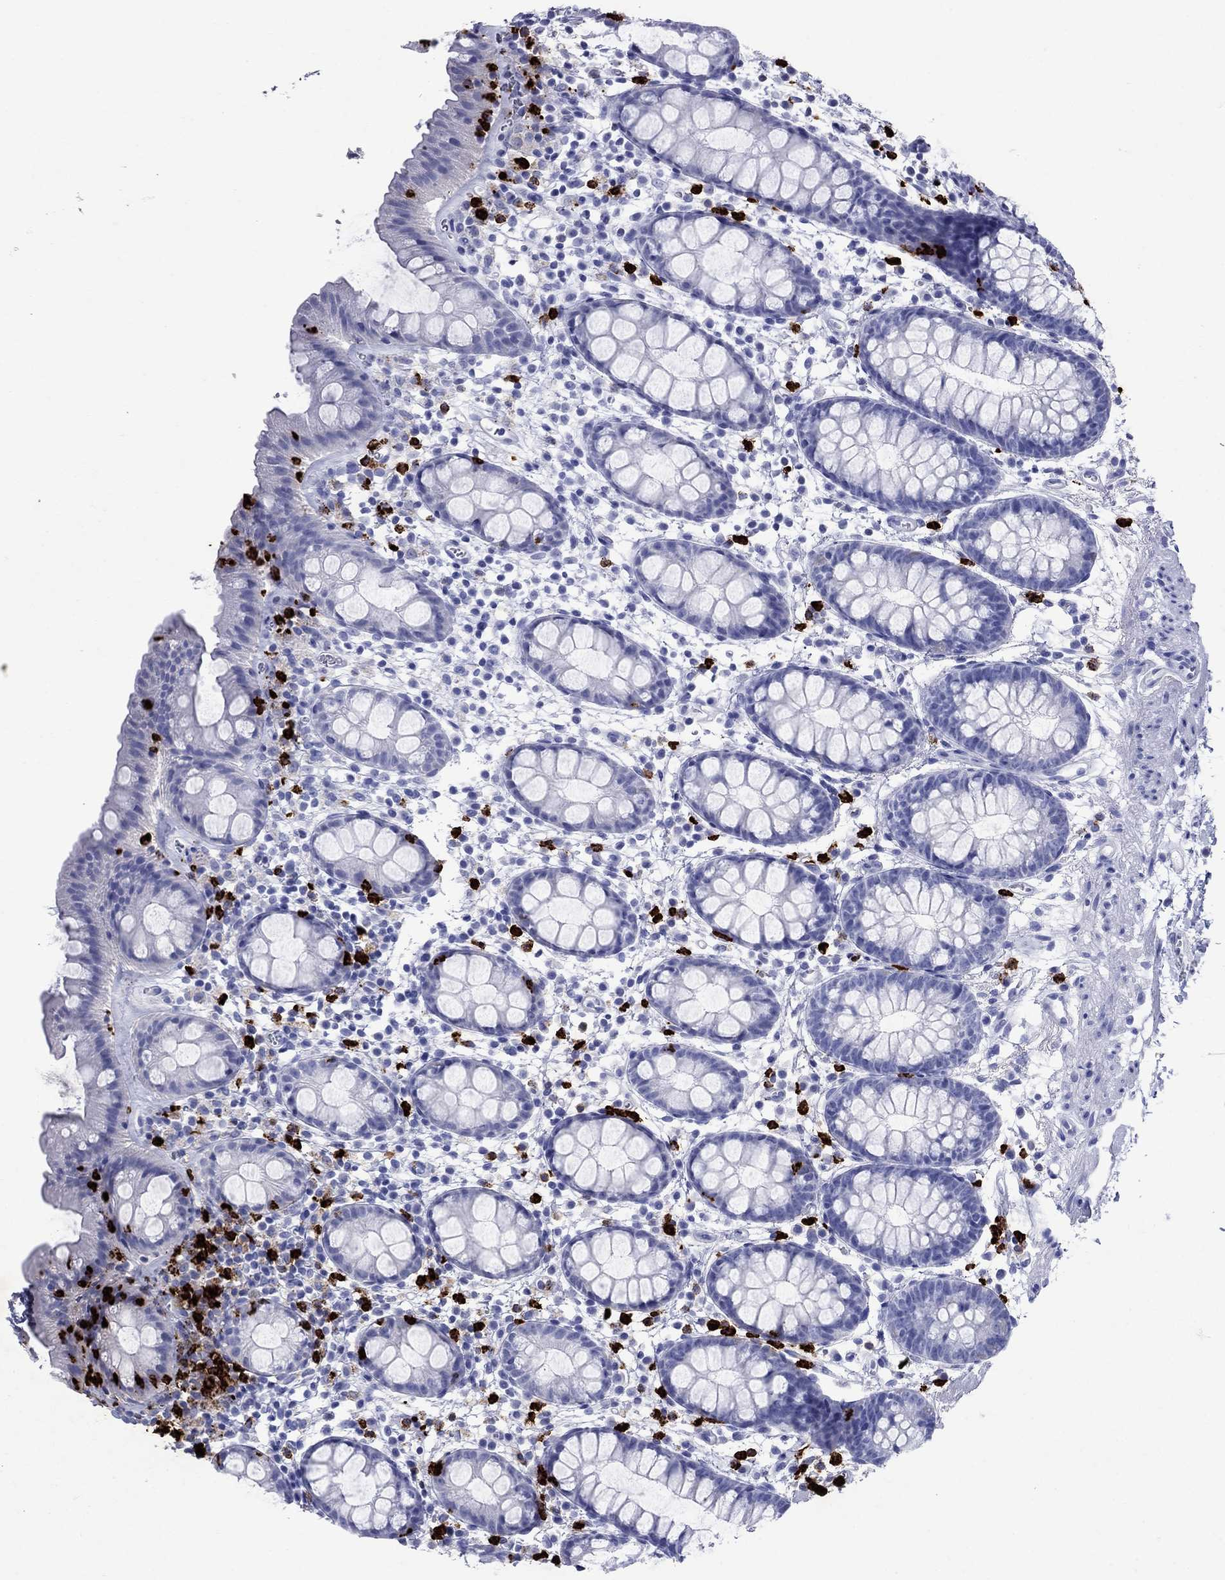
{"staining": {"intensity": "negative", "quantity": "none", "location": "none"}, "tissue": "rectum", "cell_type": "Glandular cells", "image_type": "normal", "snomed": [{"axis": "morphology", "description": "Normal tissue, NOS"}, {"axis": "topography", "description": "Rectum"}], "caption": "Protein analysis of unremarkable rectum shows no significant expression in glandular cells. Brightfield microscopy of immunohistochemistry stained with DAB (brown) and hematoxylin (blue), captured at high magnification.", "gene": "AZU1", "patient": {"sex": "male", "age": 57}}